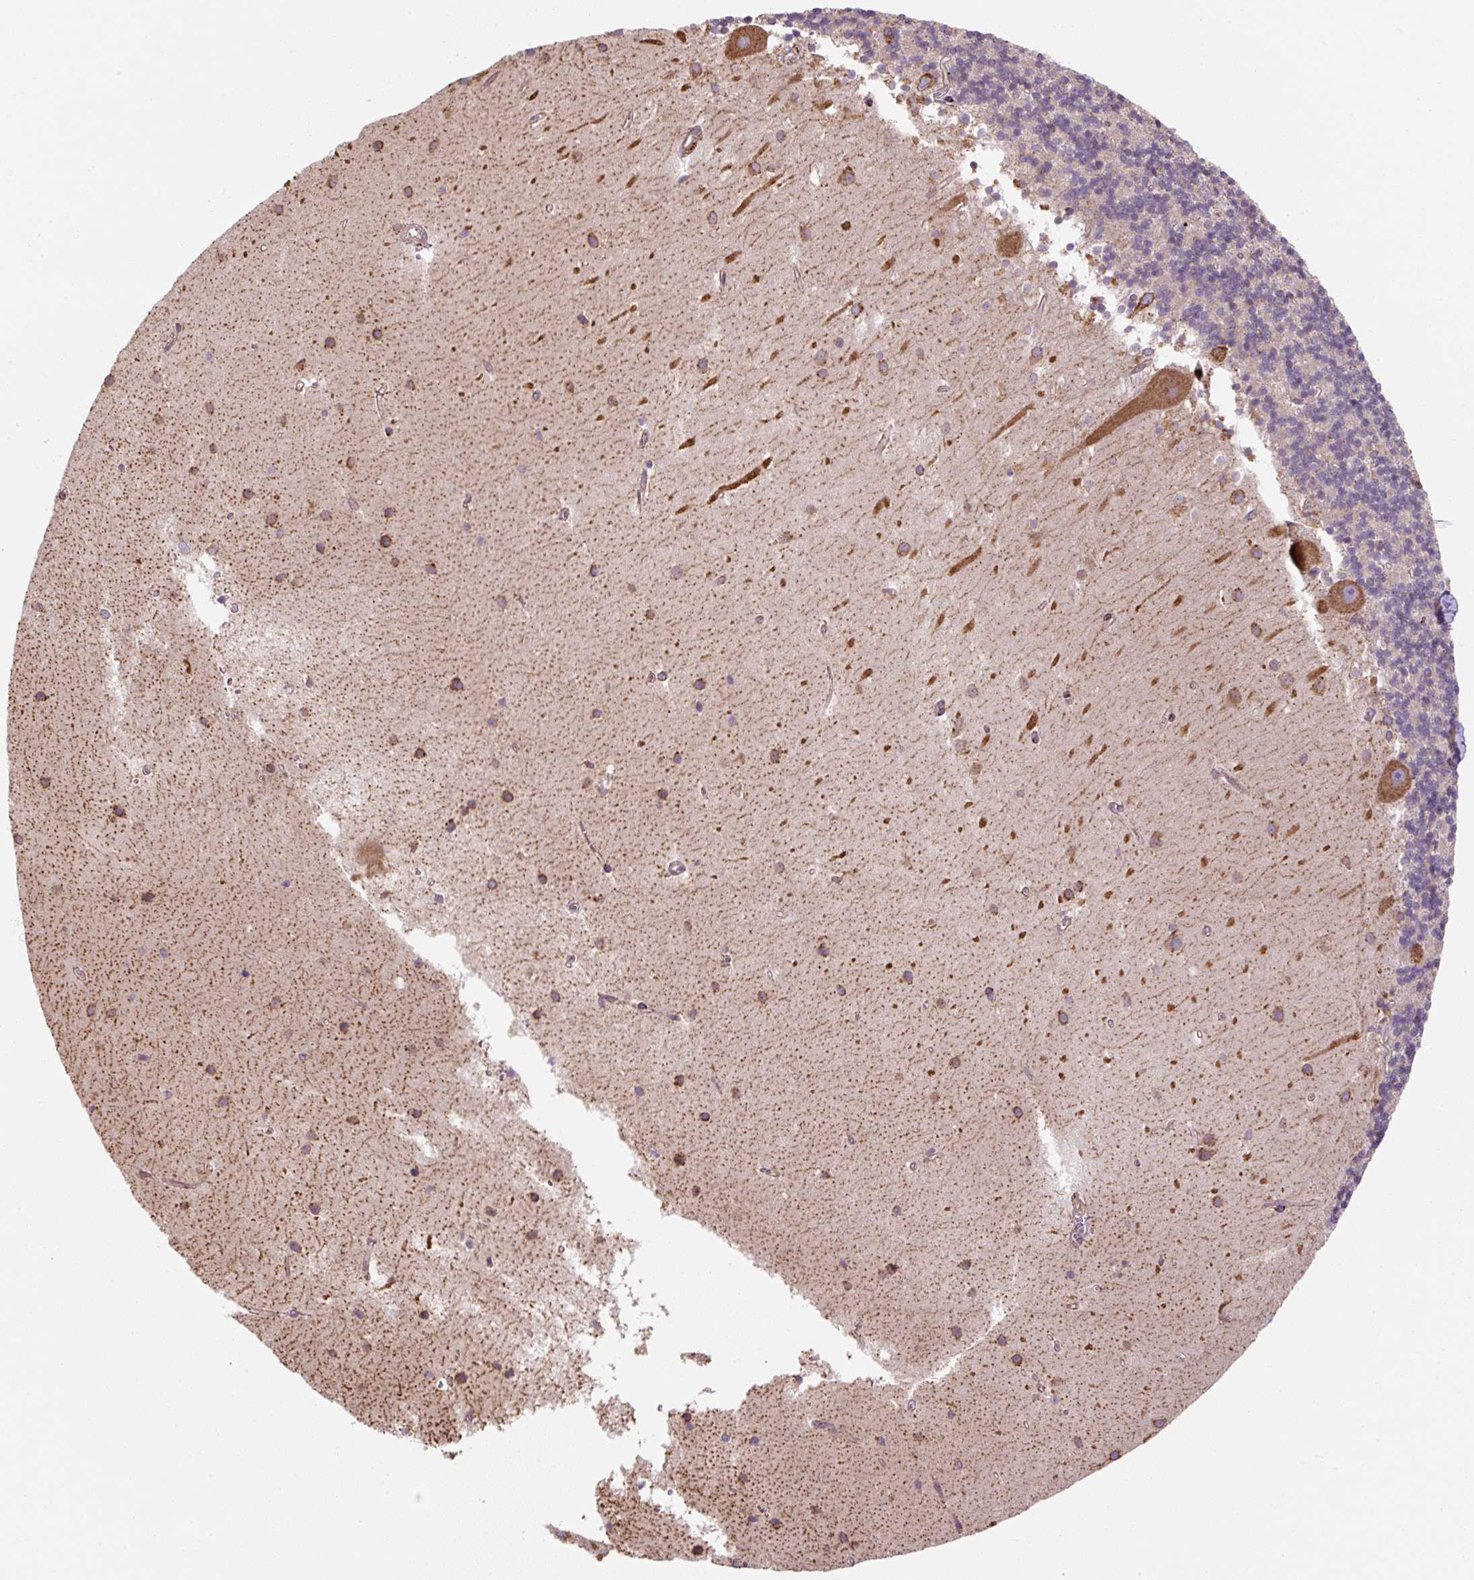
{"staining": {"intensity": "negative", "quantity": "none", "location": "none"}, "tissue": "cerebellum", "cell_type": "Cells in granular layer", "image_type": "normal", "snomed": [{"axis": "morphology", "description": "Normal tissue, NOS"}, {"axis": "topography", "description": "Cerebellum"}], "caption": "The immunohistochemistry photomicrograph has no significant positivity in cells in granular layer of cerebellum.", "gene": "PRKCSH", "patient": {"sex": "male", "age": 54}}